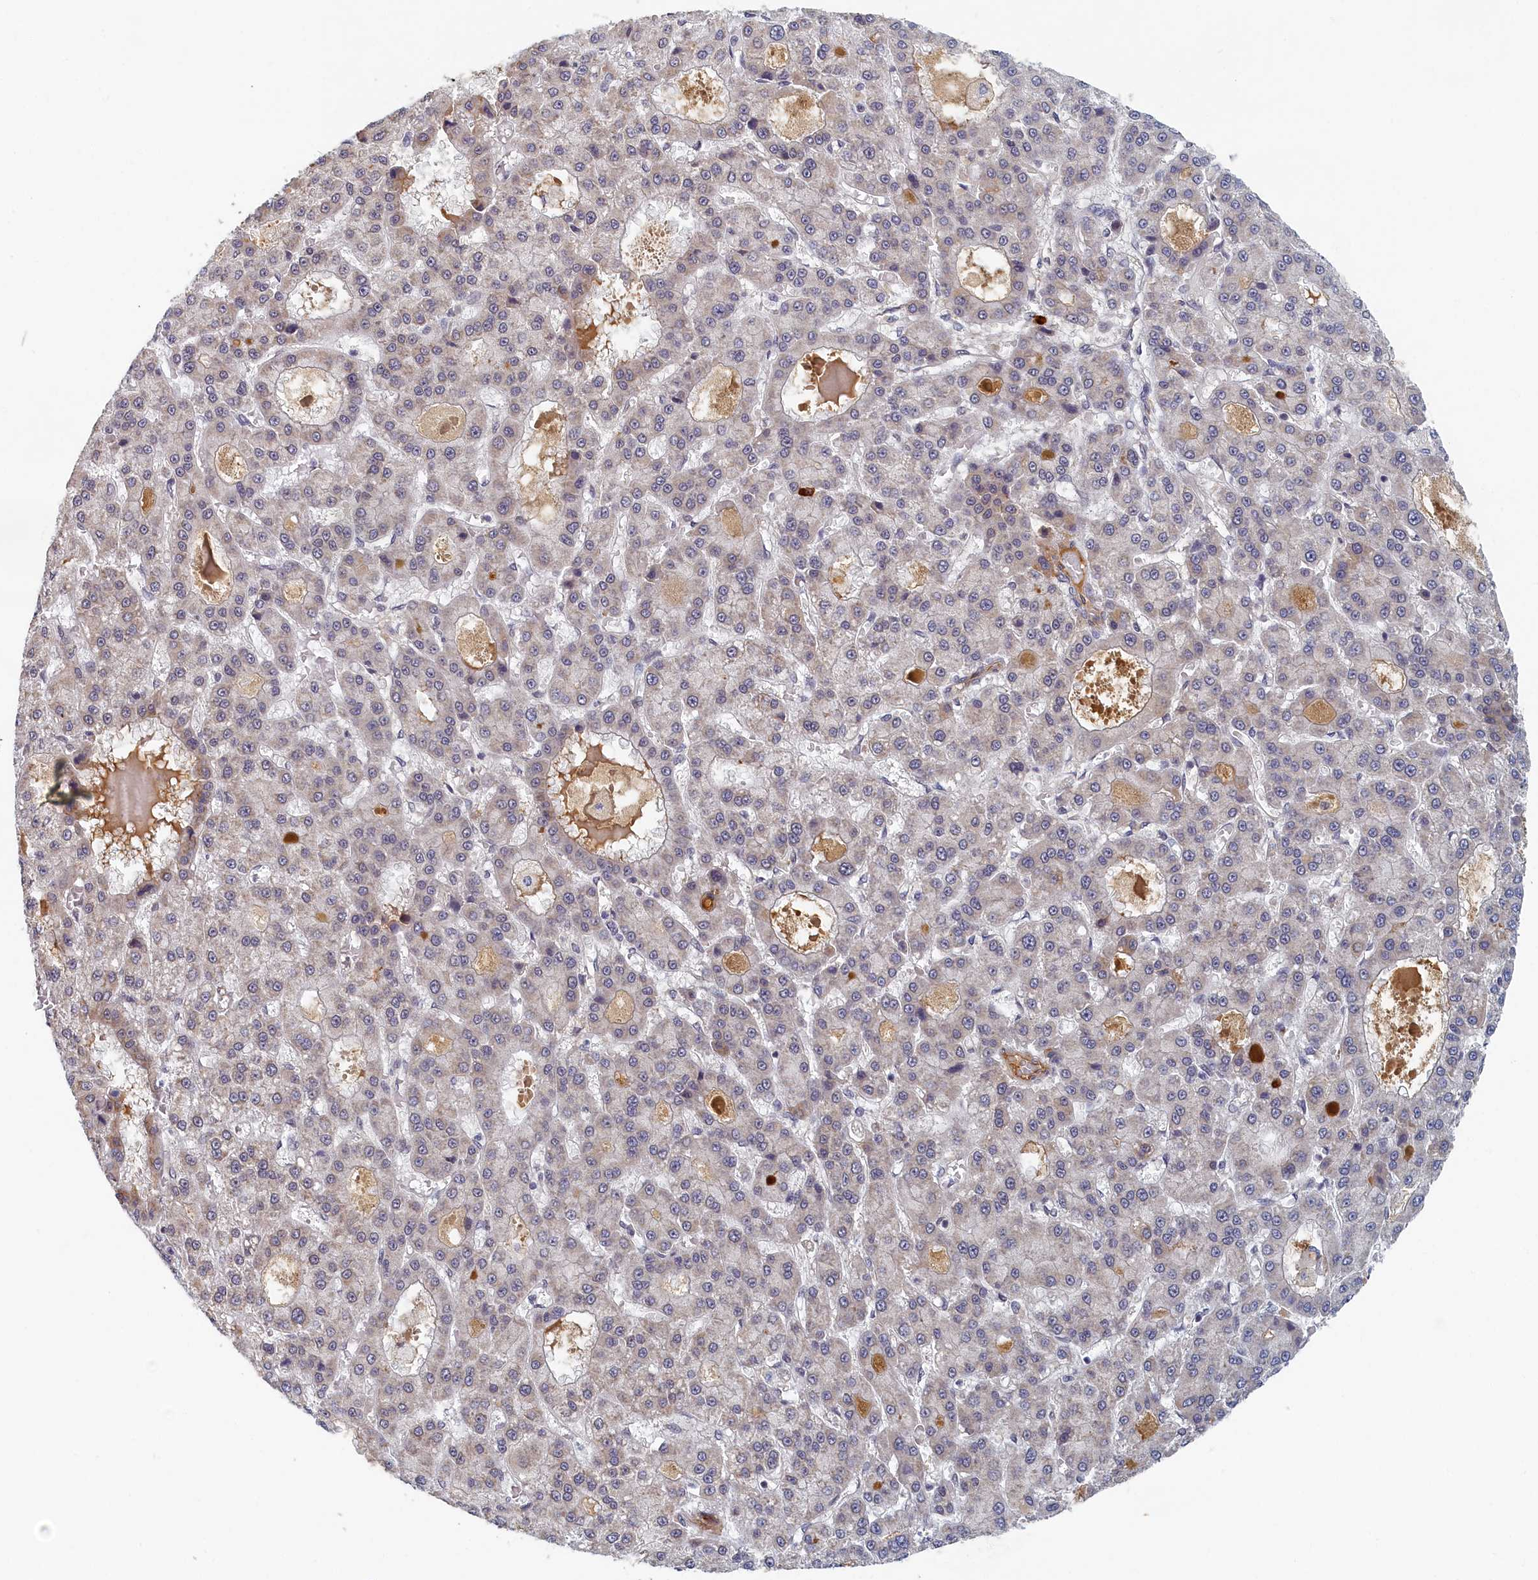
{"staining": {"intensity": "negative", "quantity": "none", "location": "none"}, "tissue": "liver cancer", "cell_type": "Tumor cells", "image_type": "cancer", "snomed": [{"axis": "morphology", "description": "Carcinoma, Hepatocellular, NOS"}, {"axis": "topography", "description": "Liver"}], "caption": "The micrograph exhibits no staining of tumor cells in liver cancer (hepatocellular carcinoma).", "gene": "DNAJC17", "patient": {"sex": "male", "age": 70}}